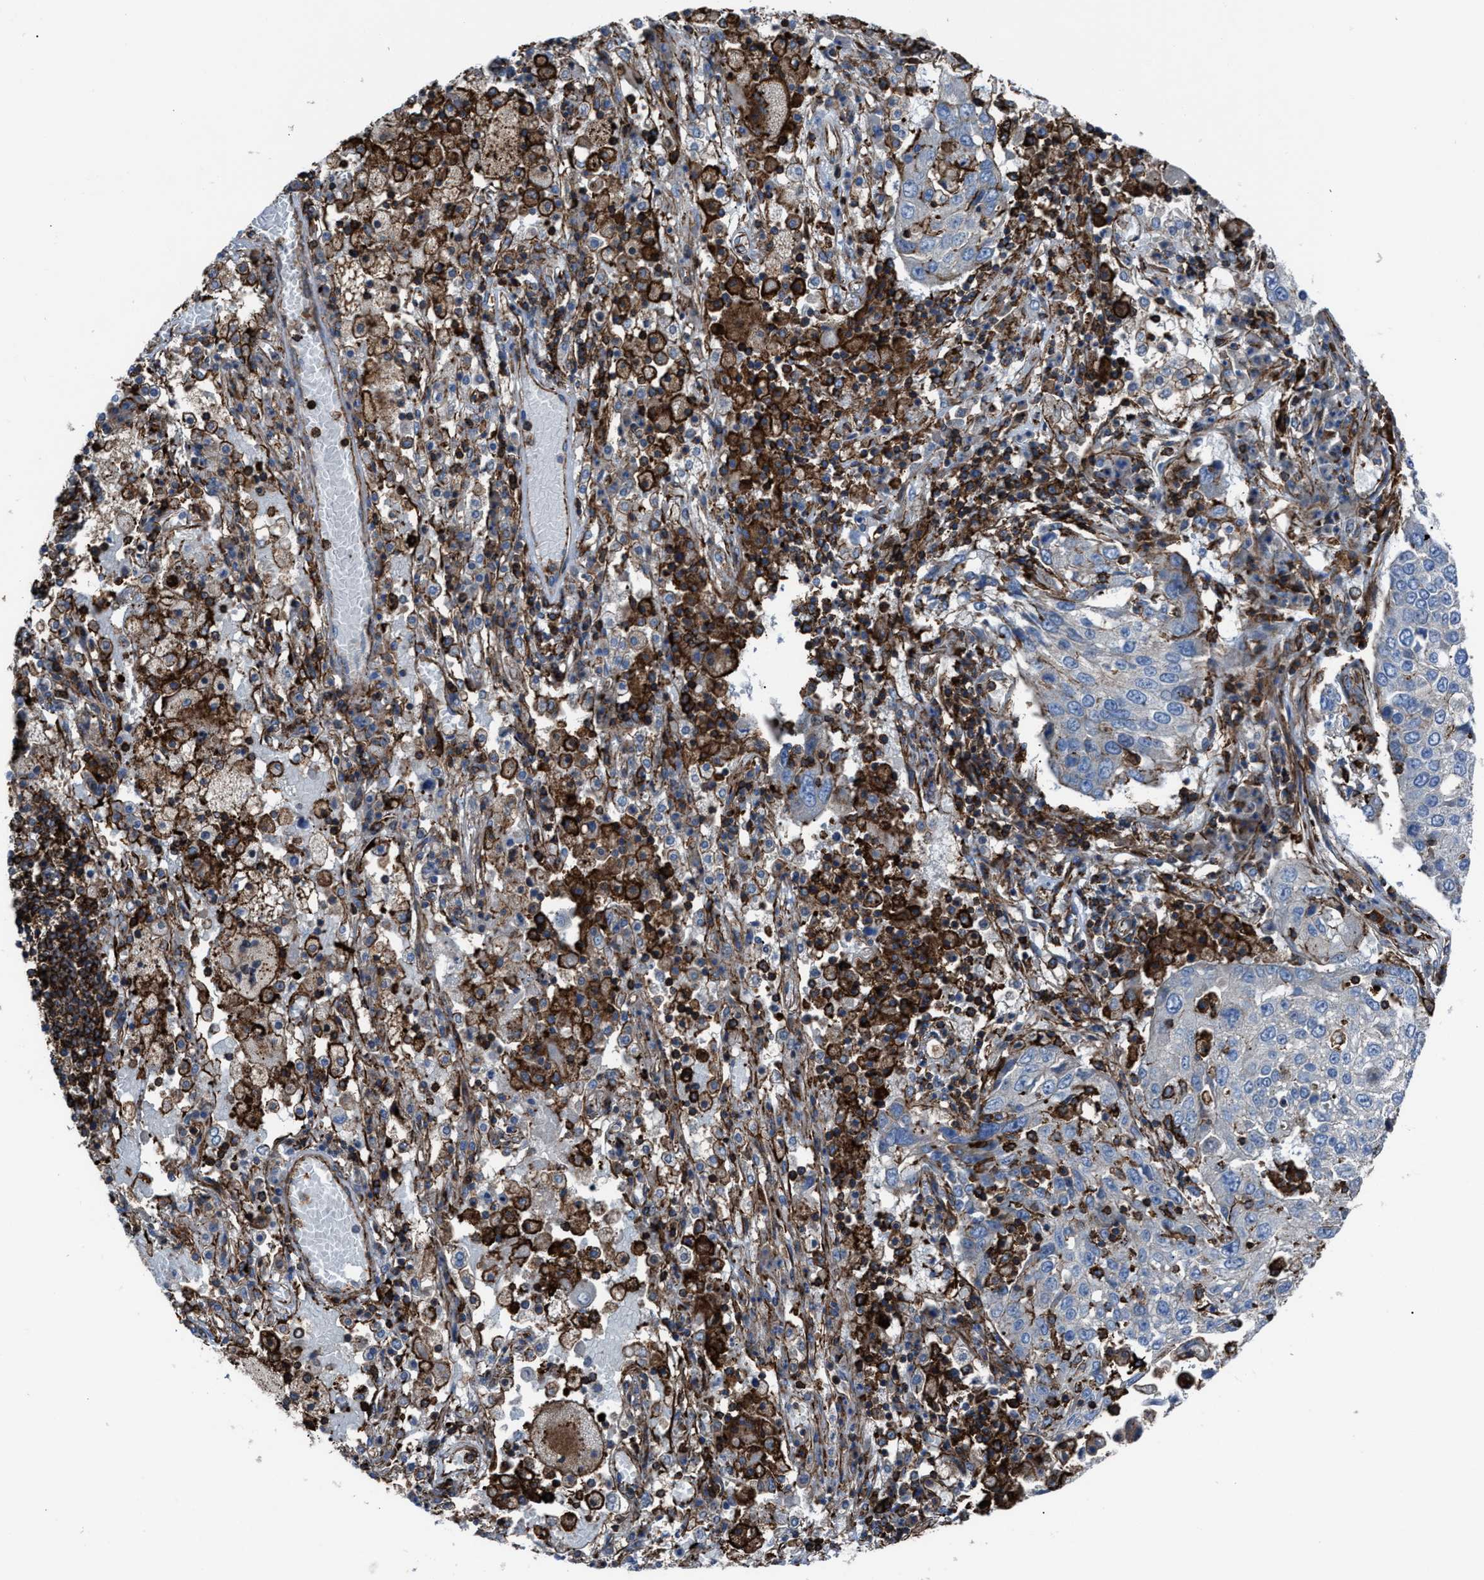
{"staining": {"intensity": "negative", "quantity": "none", "location": "none"}, "tissue": "lung cancer", "cell_type": "Tumor cells", "image_type": "cancer", "snomed": [{"axis": "morphology", "description": "Squamous cell carcinoma, NOS"}, {"axis": "topography", "description": "Lung"}], "caption": "Tumor cells are negative for protein expression in human lung cancer. Brightfield microscopy of IHC stained with DAB (3,3'-diaminobenzidine) (brown) and hematoxylin (blue), captured at high magnification.", "gene": "AGPAT2", "patient": {"sex": "male", "age": 65}}